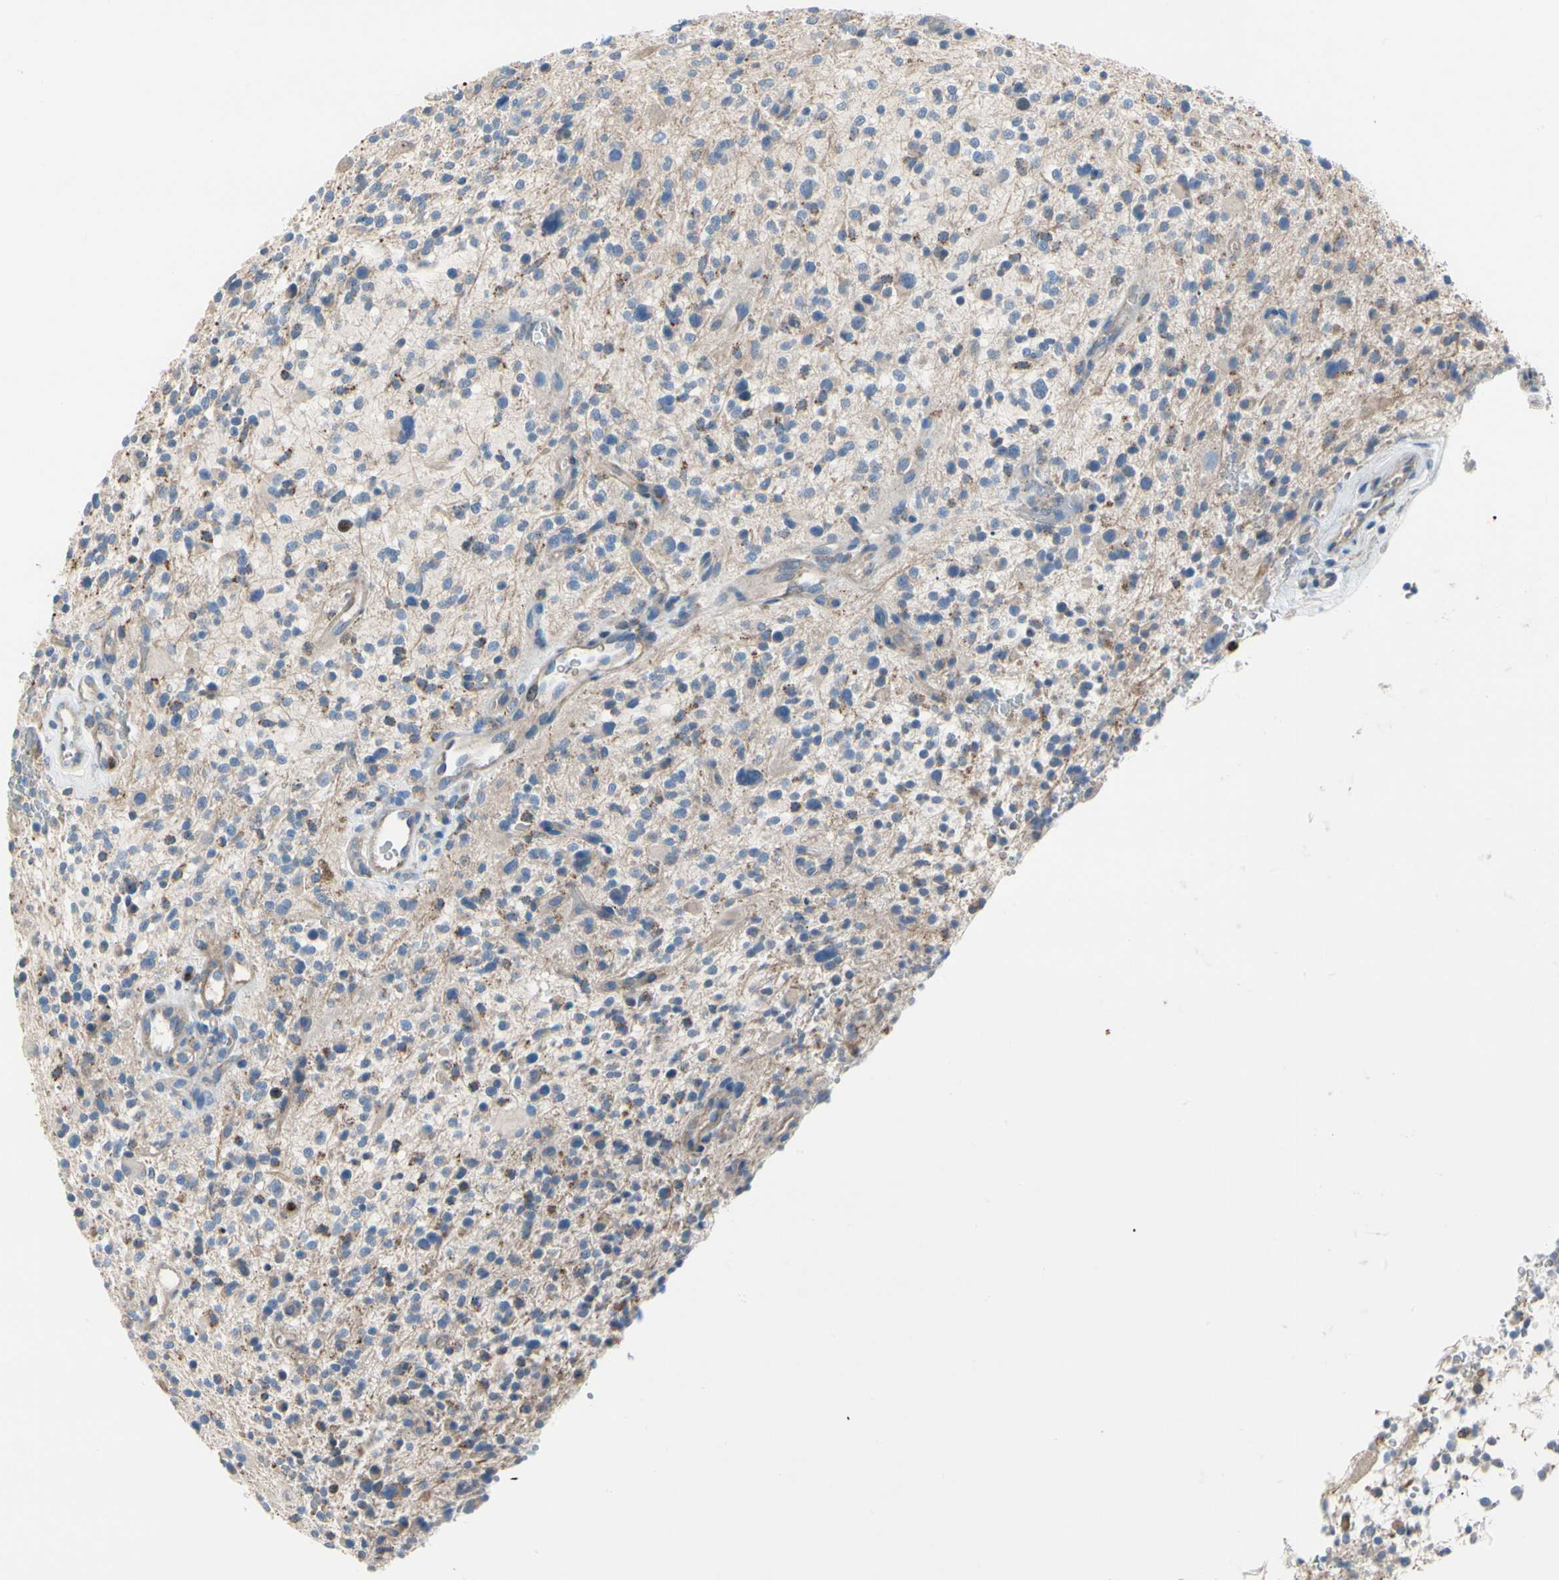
{"staining": {"intensity": "negative", "quantity": "none", "location": "none"}, "tissue": "glioma", "cell_type": "Tumor cells", "image_type": "cancer", "snomed": [{"axis": "morphology", "description": "Glioma, malignant, High grade"}, {"axis": "topography", "description": "Brain"}], "caption": "A high-resolution image shows immunohistochemistry (IHC) staining of malignant glioma (high-grade), which displays no significant staining in tumor cells.", "gene": "HJURP", "patient": {"sex": "male", "age": 48}}